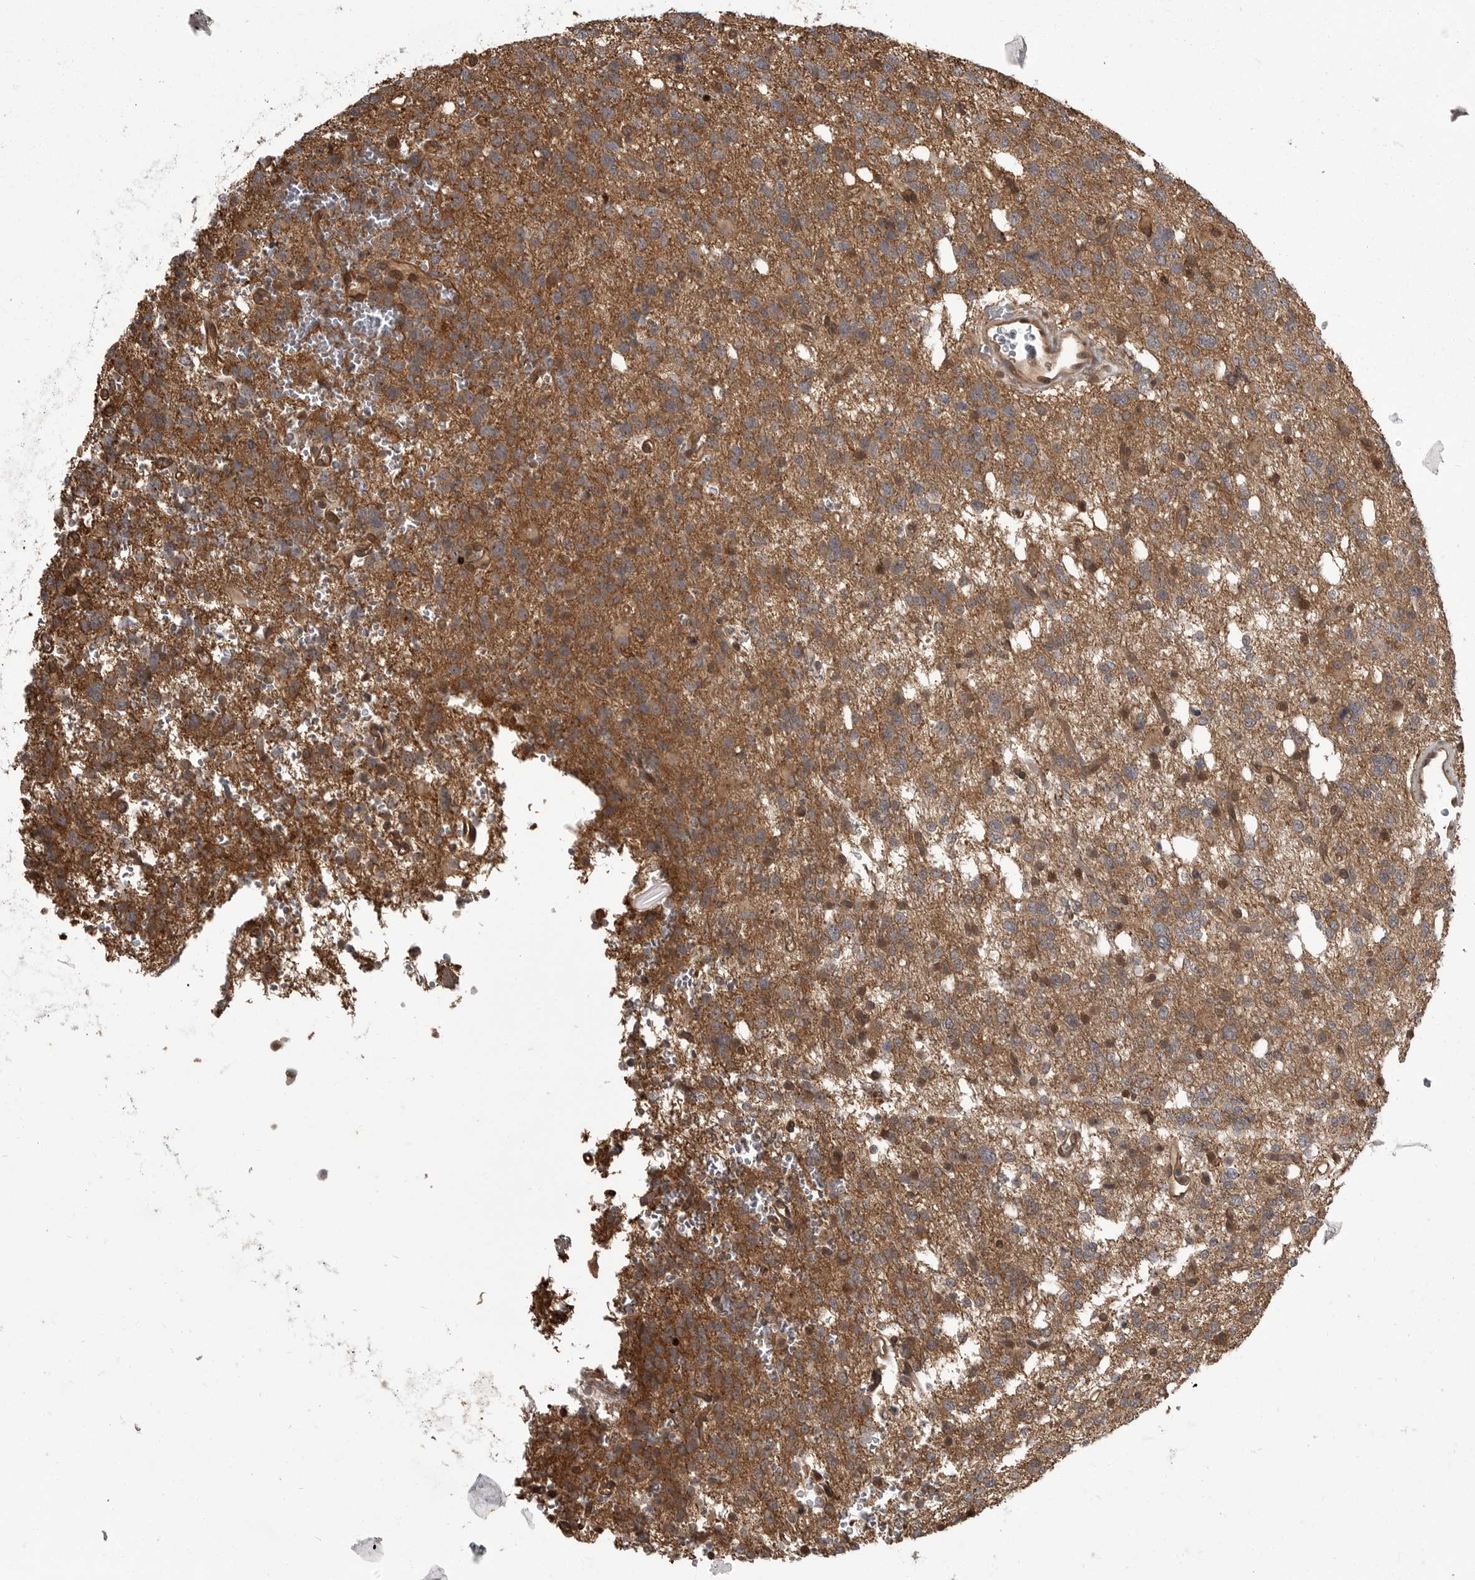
{"staining": {"intensity": "moderate", "quantity": ">75%", "location": "cytoplasmic/membranous"}, "tissue": "glioma", "cell_type": "Tumor cells", "image_type": "cancer", "snomed": [{"axis": "morphology", "description": "Glioma, malignant, High grade"}, {"axis": "topography", "description": "Brain"}], "caption": "An image of human glioma stained for a protein demonstrates moderate cytoplasmic/membranous brown staining in tumor cells.", "gene": "DNAJC8", "patient": {"sex": "female", "age": 62}}